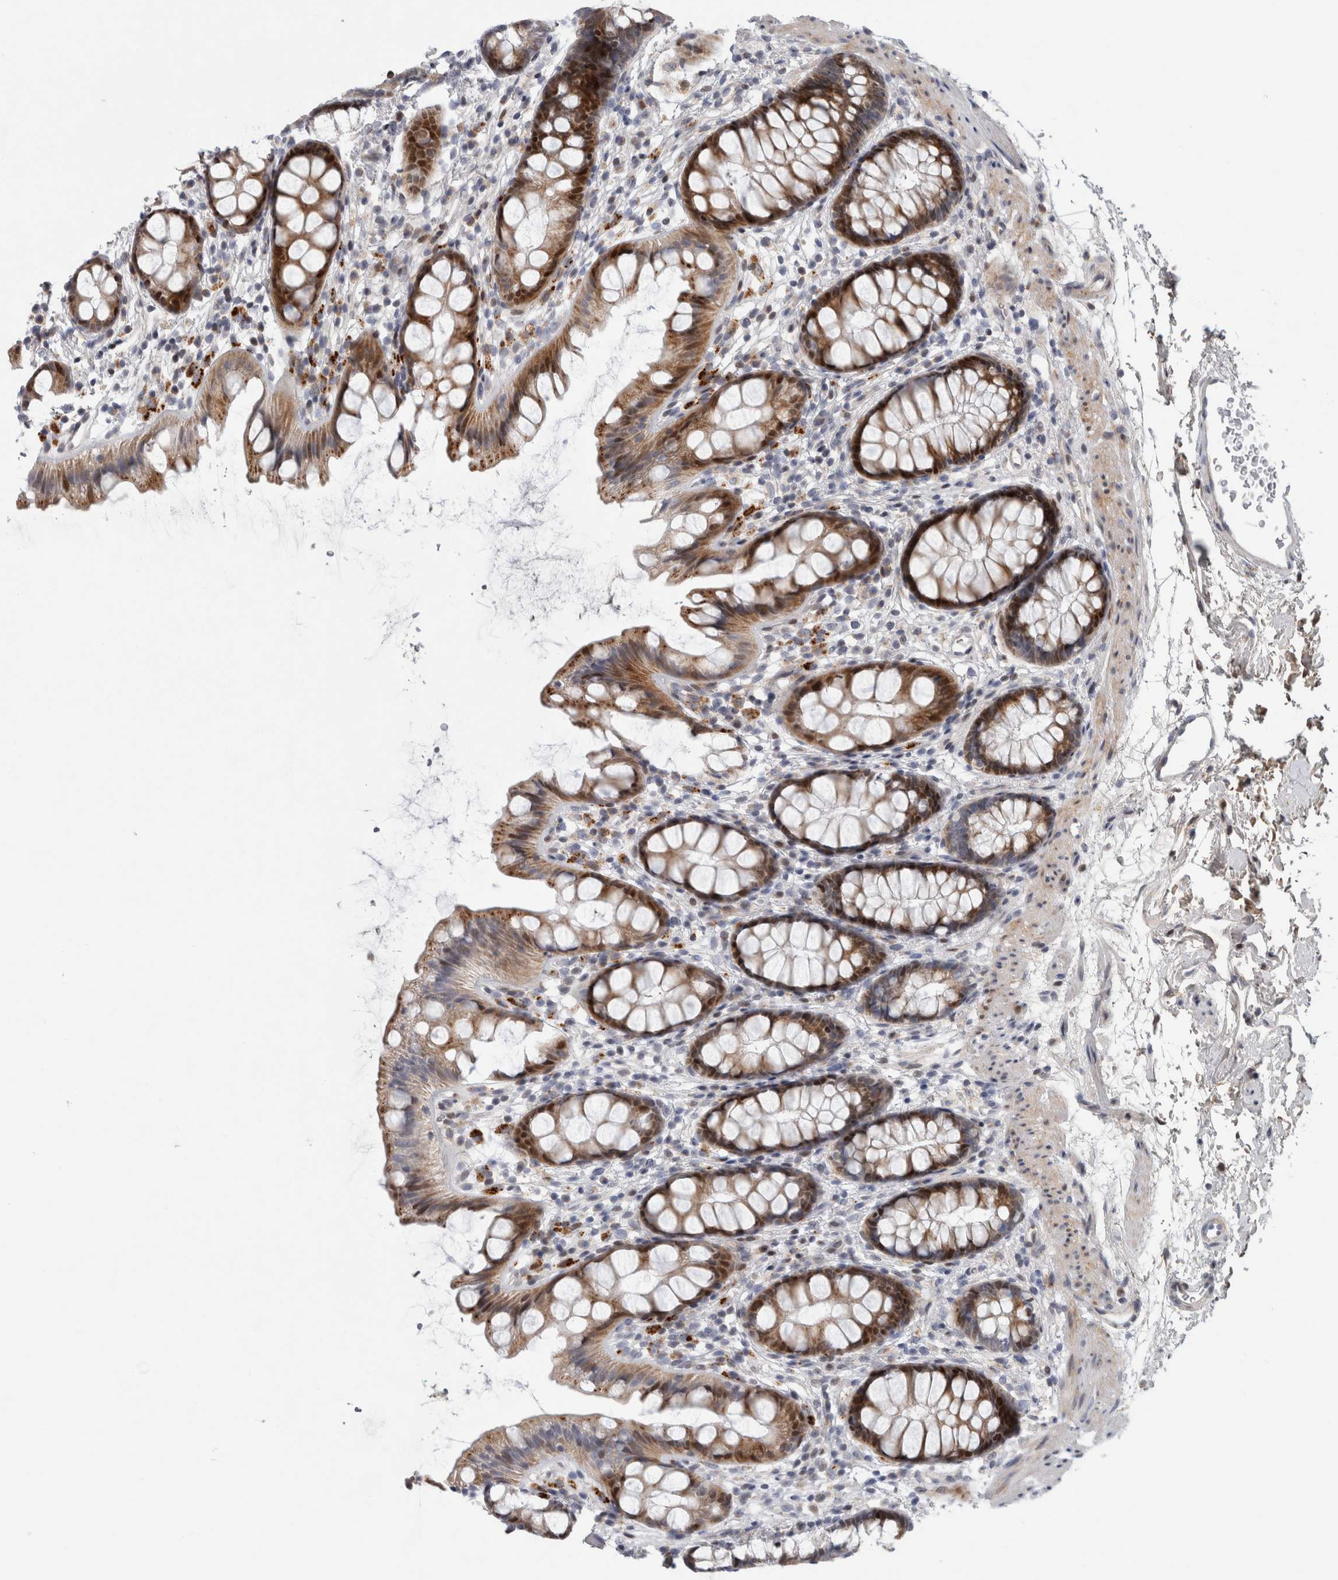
{"staining": {"intensity": "strong", "quantity": ">75%", "location": "cytoplasmic/membranous,nuclear"}, "tissue": "rectum", "cell_type": "Glandular cells", "image_type": "normal", "snomed": [{"axis": "morphology", "description": "Normal tissue, NOS"}, {"axis": "topography", "description": "Rectum"}], "caption": "Human rectum stained with a brown dye reveals strong cytoplasmic/membranous,nuclear positive expression in approximately >75% of glandular cells.", "gene": "RBM48", "patient": {"sex": "female", "age": 65}}